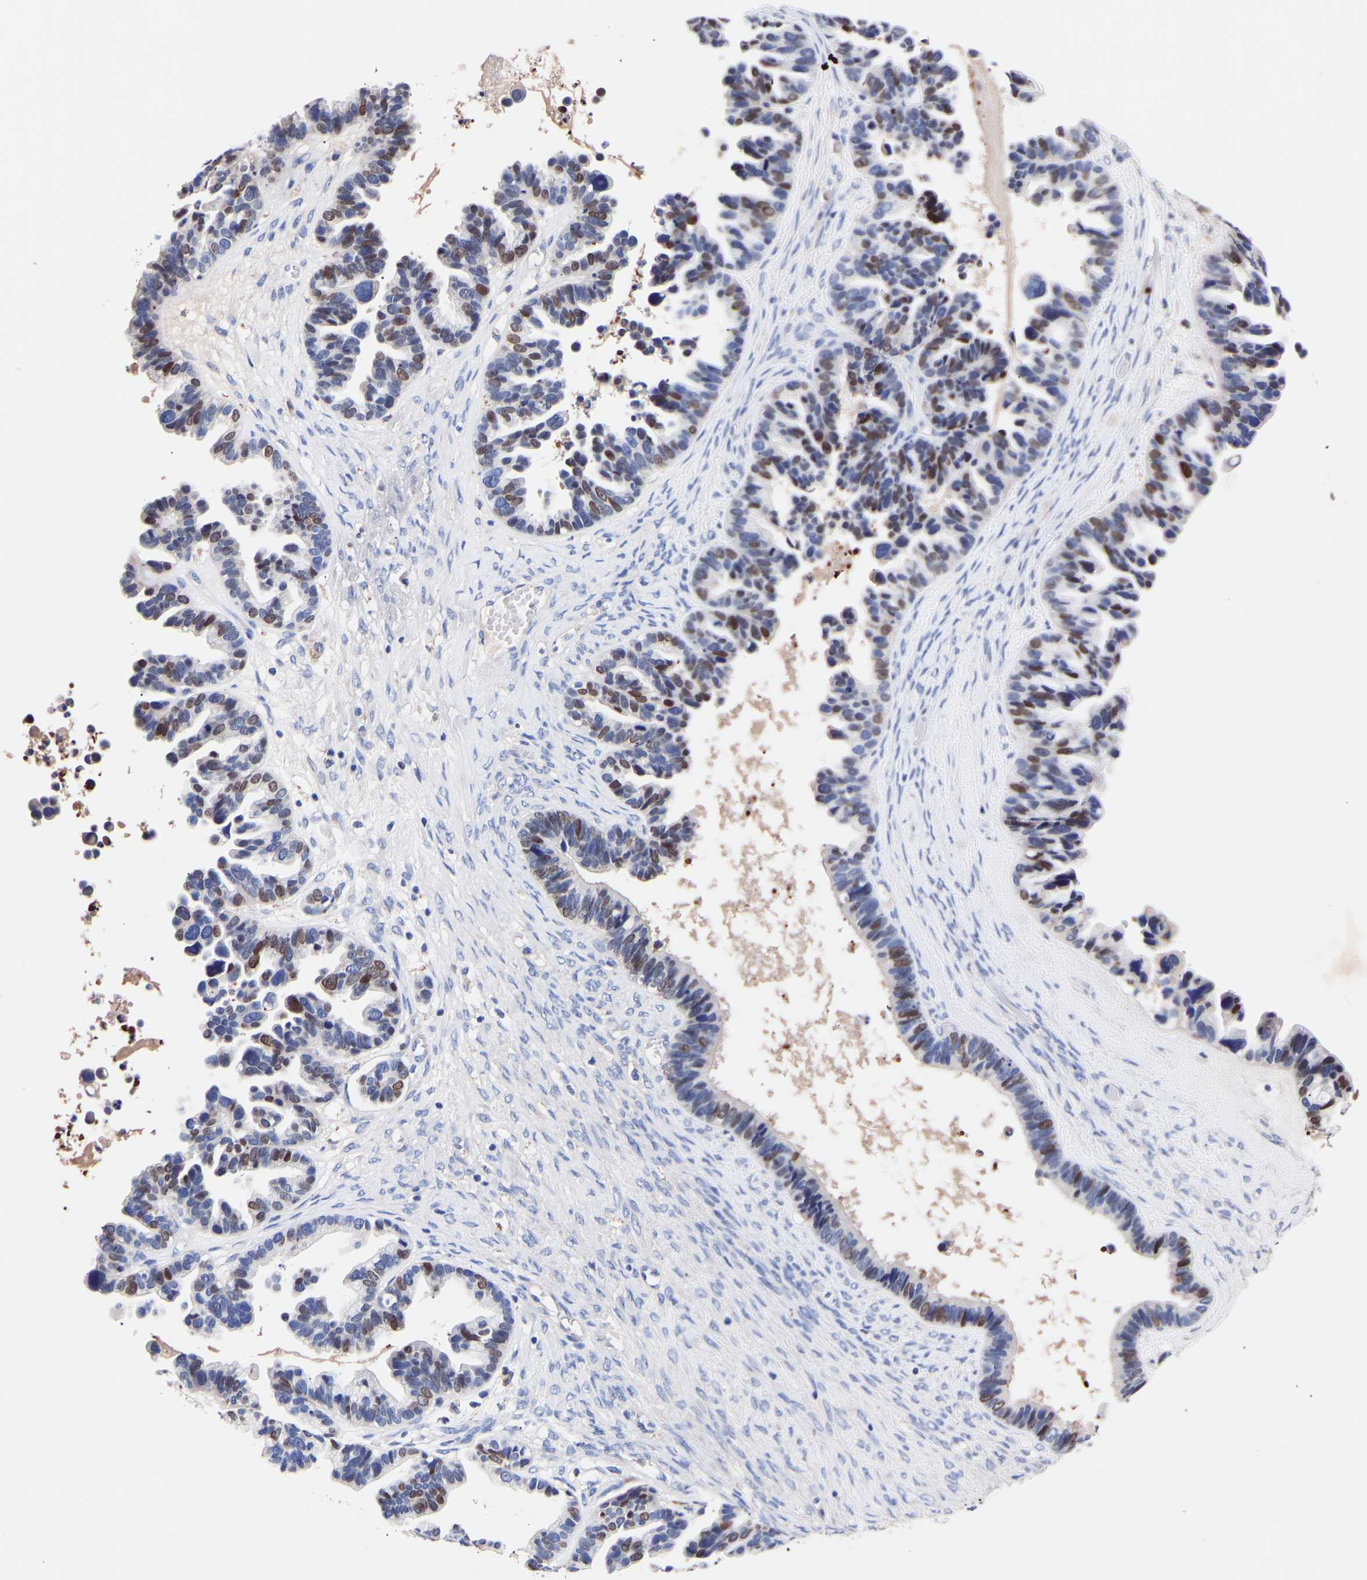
{"staining": {"intensity": "moderate", "quantity": "25%-75%", "location": "nuclear"}, "tissue": "ovarian cancer", "cell_type": "Tumor cells", "image_type": "cancer", "snomed": [{"axis": "morphology", "description": "Cystadenocarcinoma, serous, NOS"}, {"axis": "topography", "description": "Ovary"}], "caption": "Protein positivity by immunohistochemistry displays moderate nuclear staining in approximately 25%-75% of tumor cells in serous cystadenocarcinoma (ovarian).", "gene": "SEM1", "patient": {"sex": "female", "age": 56}}